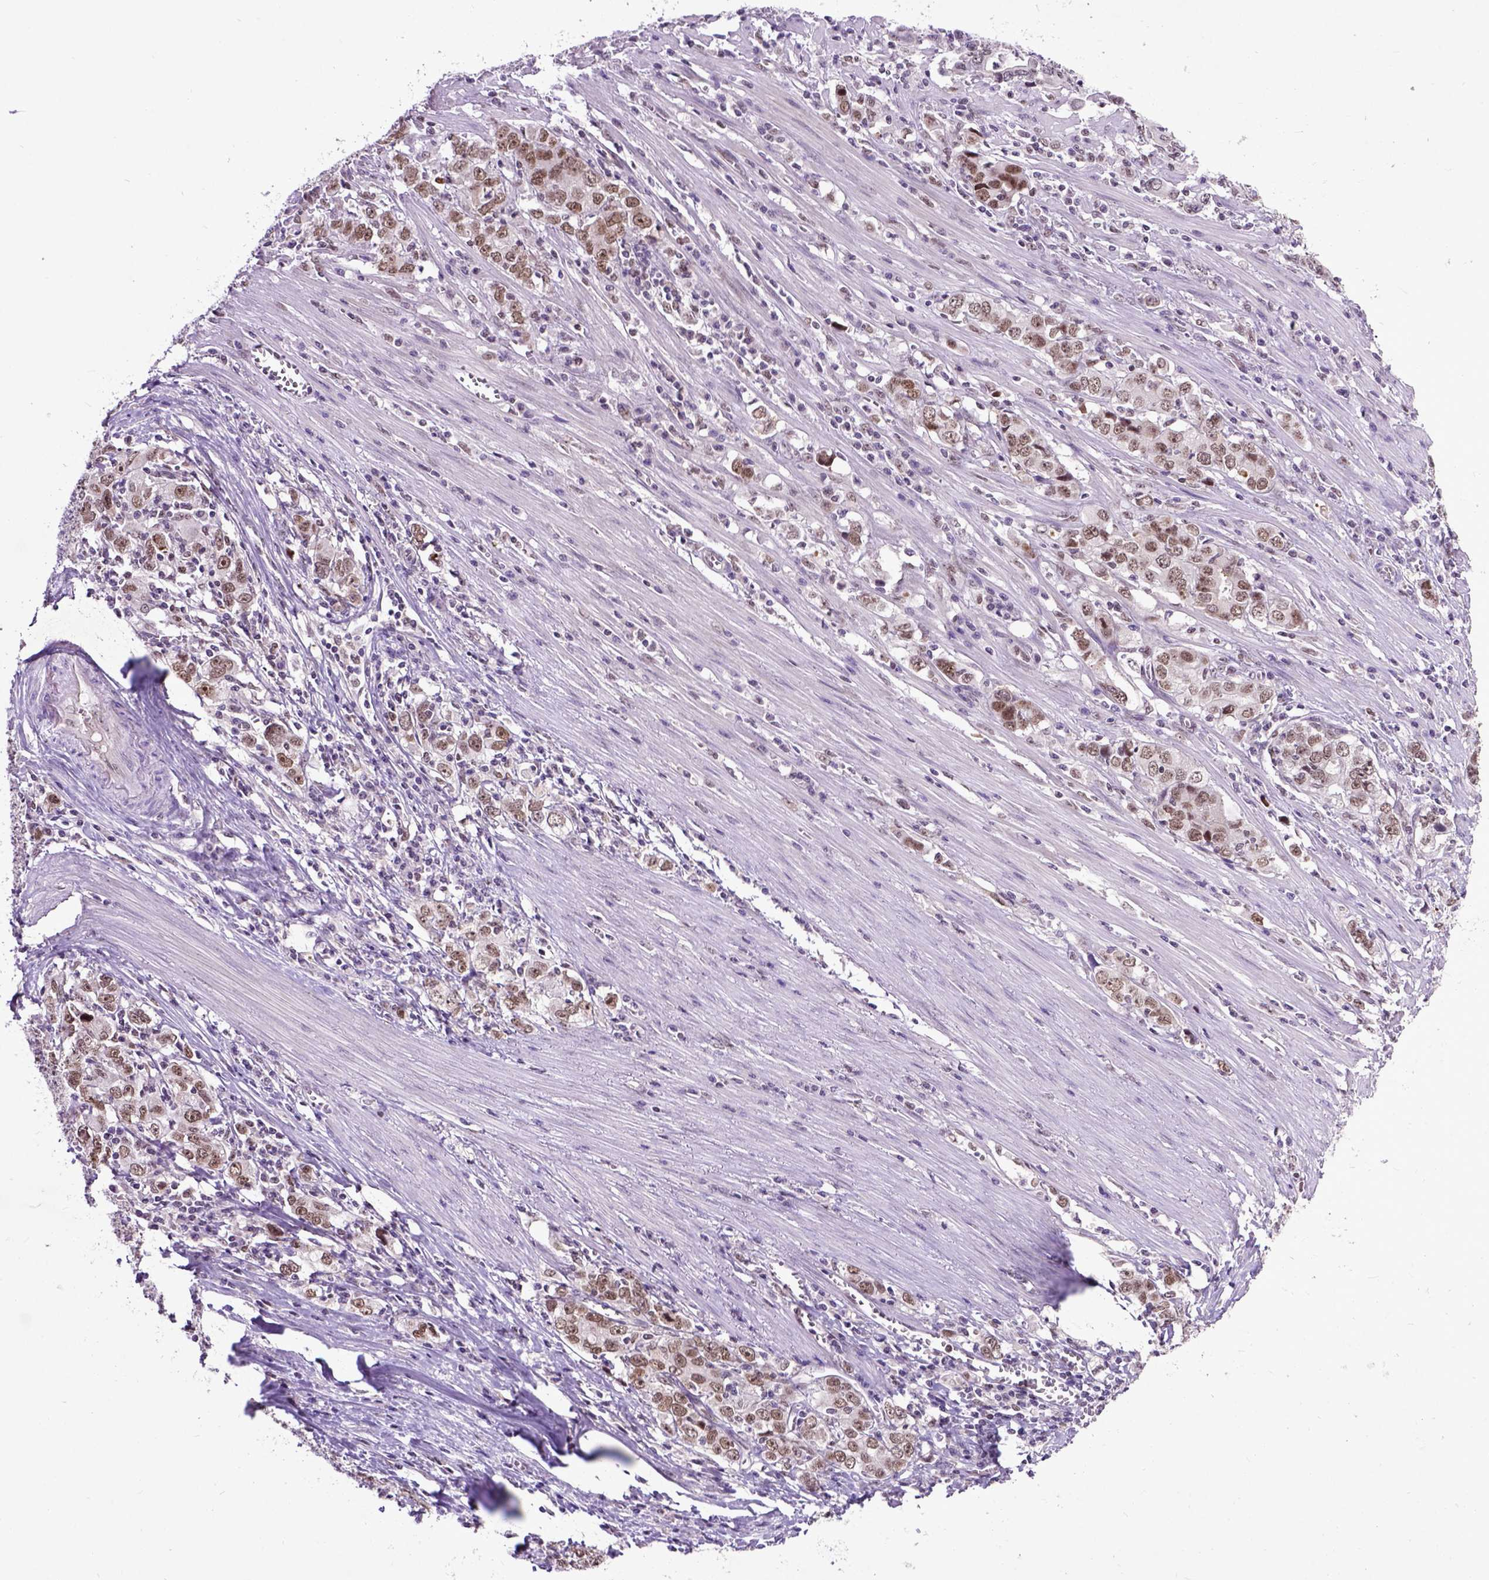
{"staining": {"intensity": "moderate", "quantity": "25%-75%", "location": "nuclear"}, "tissue": "stomach cancer", "cell_type": "Tumor cells", "image_type": "cancer", "snomed": [{"axis": "morphology", "description": "Adenocarcinoma, NOS"}, {"axis": "topography", "description": "Stomach, lower"}], "caption": "Immunohistochemical staining of stomach adenocarcinoma displays moderate nuclear protein positivity in approximately 25%-75% of tumor cells.", "gene": "RCC2", "patient": {"sex": "female", "age": 72}}